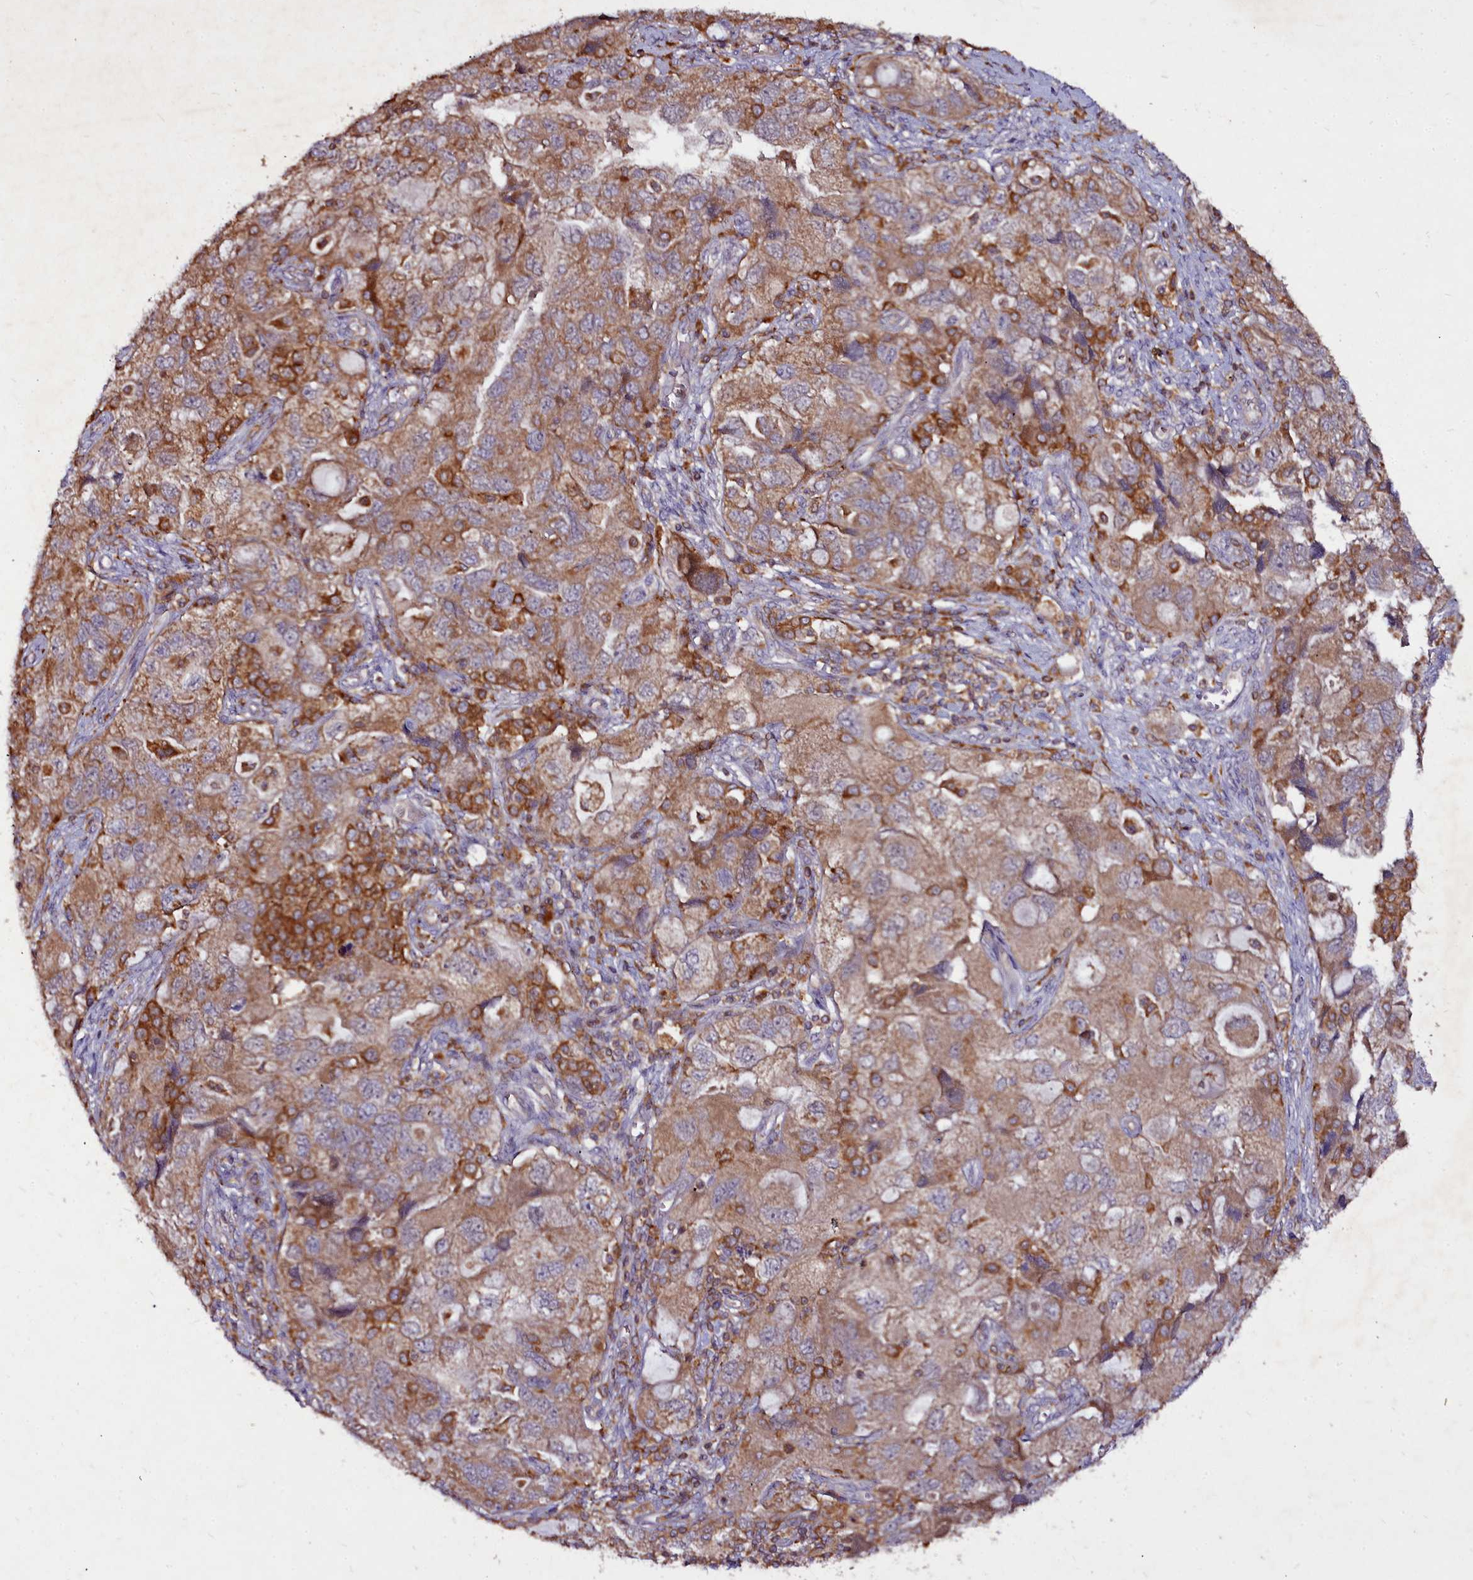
{"staining": {"intensity": "moderate", "quantity": ">75%", "location": "cytoplasmic/membranous"}, "tissue": "ovarian cancer", "cell_type": "Tumor cells", "image_type": "cancer", "snomed": [{"axis": "morphology", "description": "Carcinoma, NOS"}, {"axis": "morphology", "description": "Cystadenocarcinoma, serous, NOS"}, {"axis": "topography", "description": "Ovary"}], "caption": "IHC image of neoplastic tissue: ovarian cancer (serous cystadenocarcinoma) stained using immunohistochemistry (IHC) exhibits medium levels of moderate protein expression localized specifically in the cytoplasmic/membranous of tumor cells, appearing as a cytoplasmic/membranous brown color.", "gene": "NCKAP1L", "patient": {"sex": "female", "age": 69}}